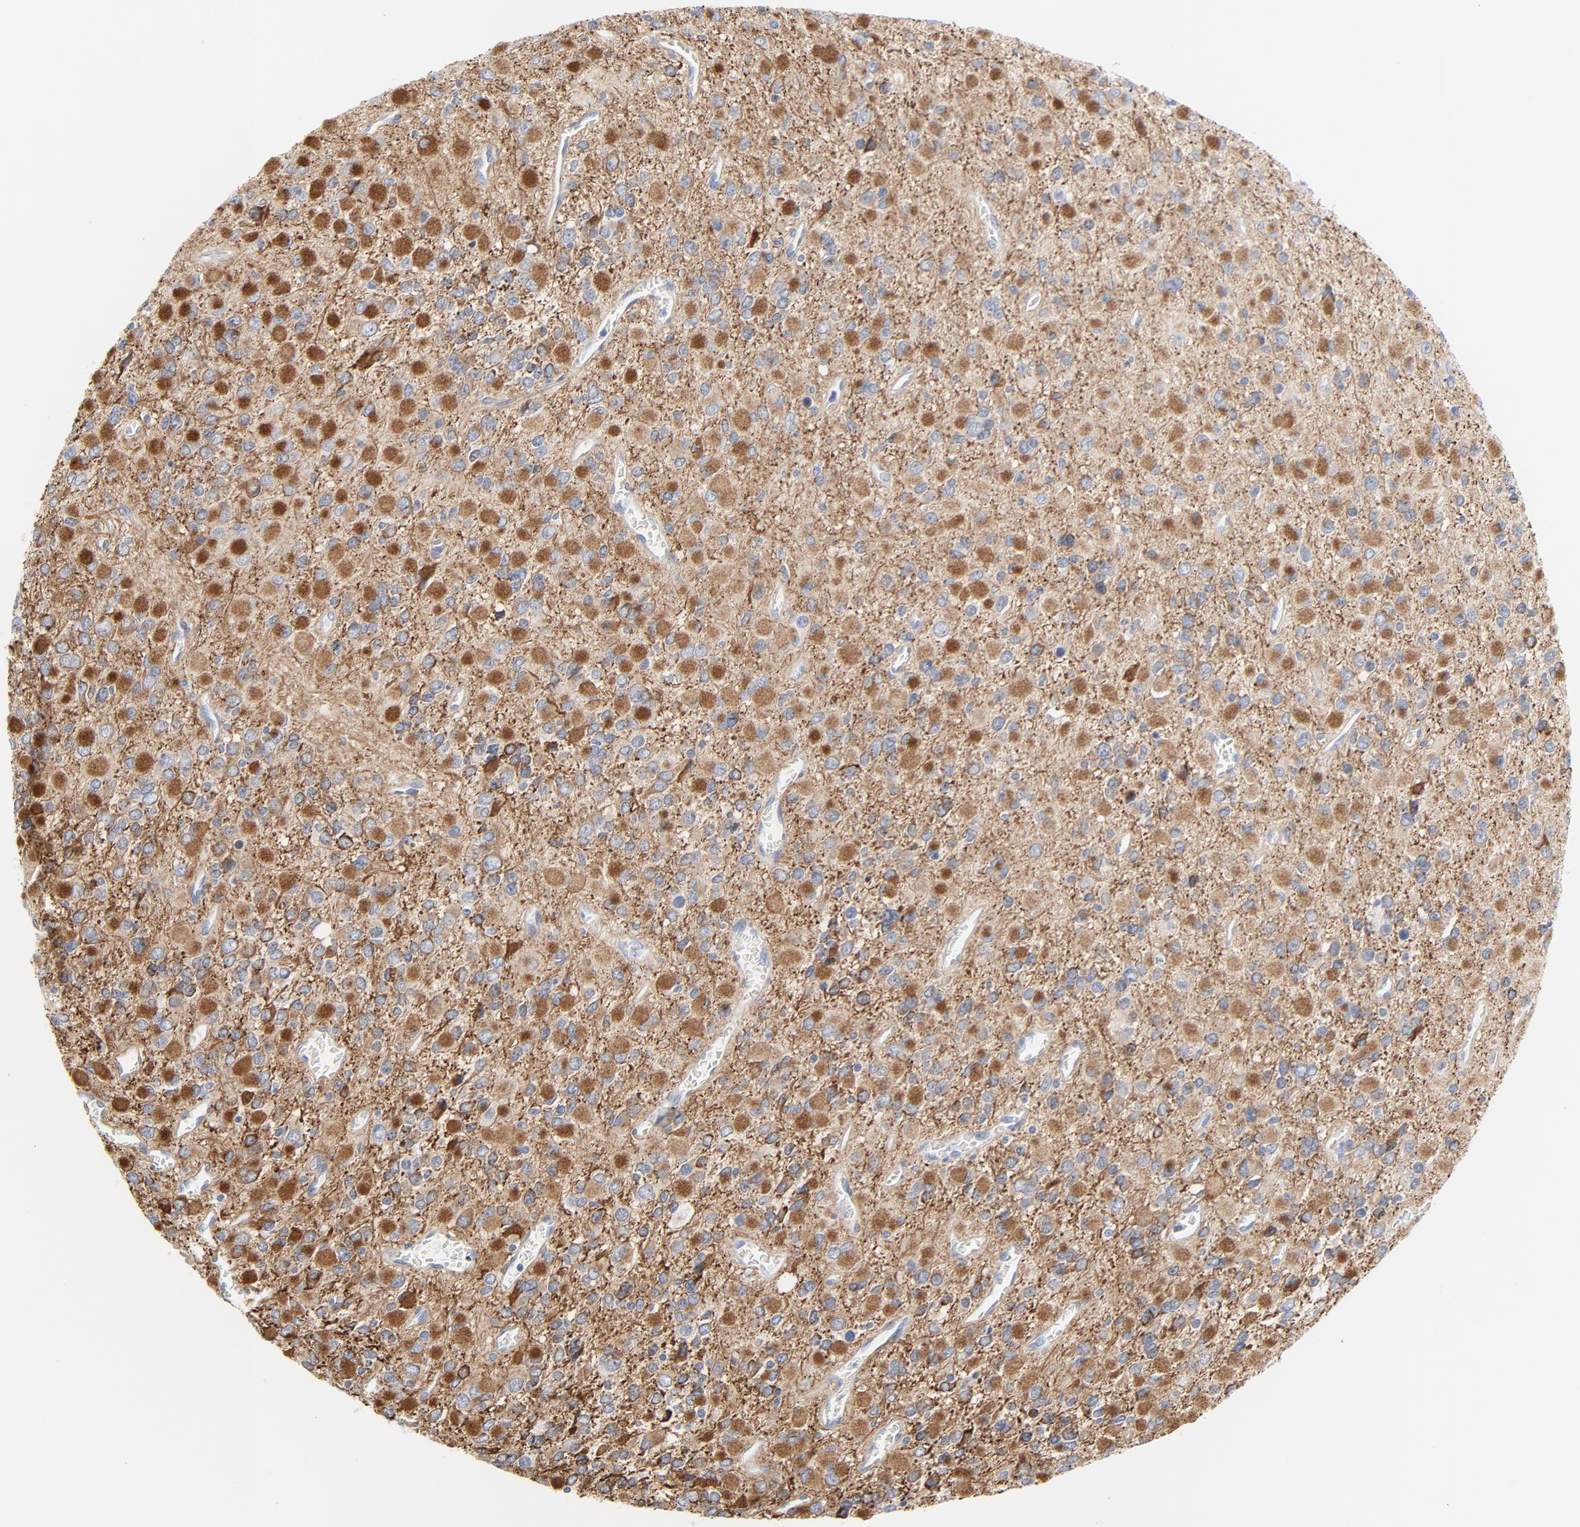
{"staining": {"intensity": "weak", "quantity": "<25%", "location": "cytoplasmic/membranous"}, "tissue": "glioma", "cell_type": "Tumor cells", "image_type": "cancer", "snomed": [{"axis": "morphology", "description": "Glioma, malignant, Low grade"}, {"axis": "topography", "description": "Brain"}], "caption": "Glioma was stained to show a protein in brown. There is no significant positivity in tumor cells.", "gene": "TUBB1", "patient": {"sex": "male", "age": 42}}